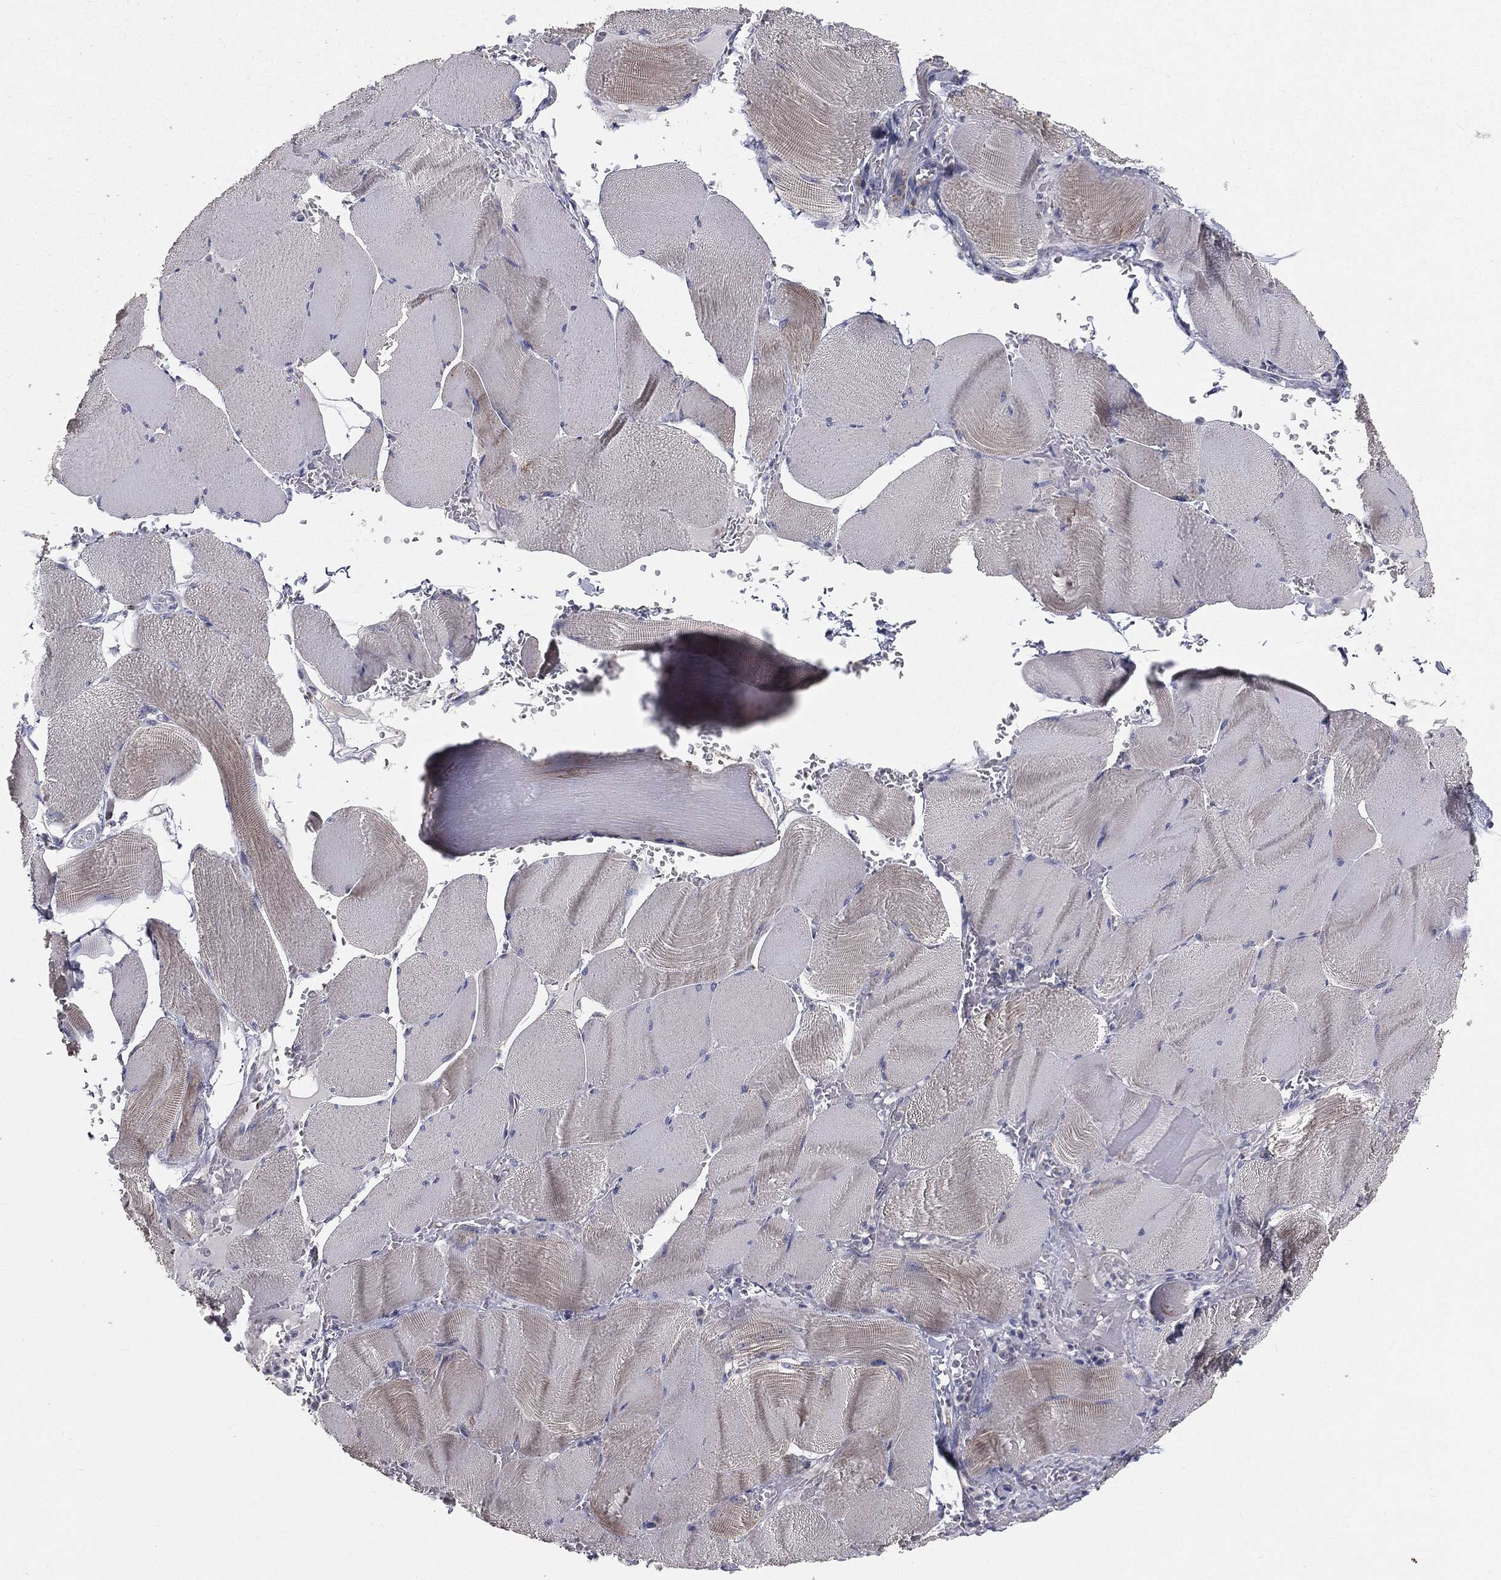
{"staining": {"intensity": "negative", "quantity": "none", "location": "none"}, "tissue": "skeletal muscle", "cell_type": "Myocytes", "image_type": "normal", "snomed": [{"axis": "morphology", "description": "Normal tissue, NOS"}, {"axis": "topography", "description": "Skeletal muscle"}], "caption": "Protein analysis of unremarkable skeletal muscle shows no significant staining in myocytes. Nuclei are stained in blue.", "gene": "HADH", "patient": {"sex": "male", "age": 56}}